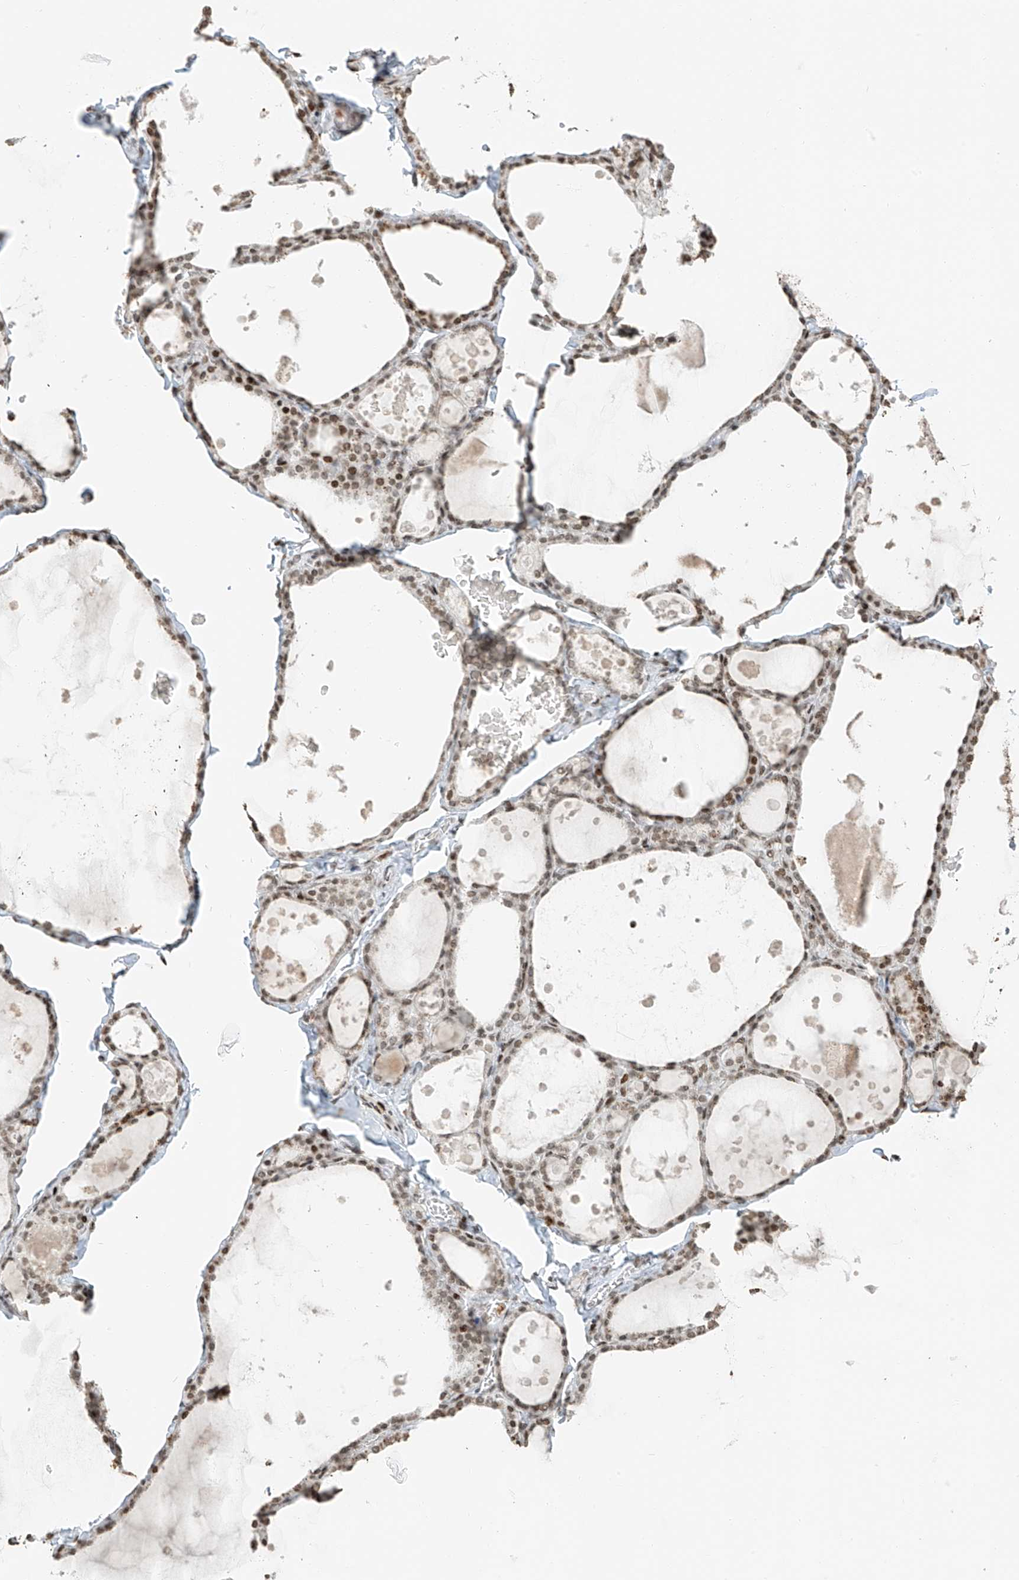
{"staining": {"intensity": "moderate", "quantity": ">75%", "location": "nuclear"}, "tissue": "thyroid gland", "cell_type": "Glandular cells", "image_type": "normal", "snomed": [{"axis": "morphology", "description": "Normal tissue, NOS"}, {"axis": "topography", "description": "Thyroid gland"}], "caption": "Glandular cells exhibit moderate nuclear staining in approximately >75% of cells in normal thyroid gland. The staining was performed using DAB, with brown indicating positive protein expression. Nuclei are stained blue with hematoxylin.", "gene": "C17orf58", "patient": {"sex": "male", "age": 56}}